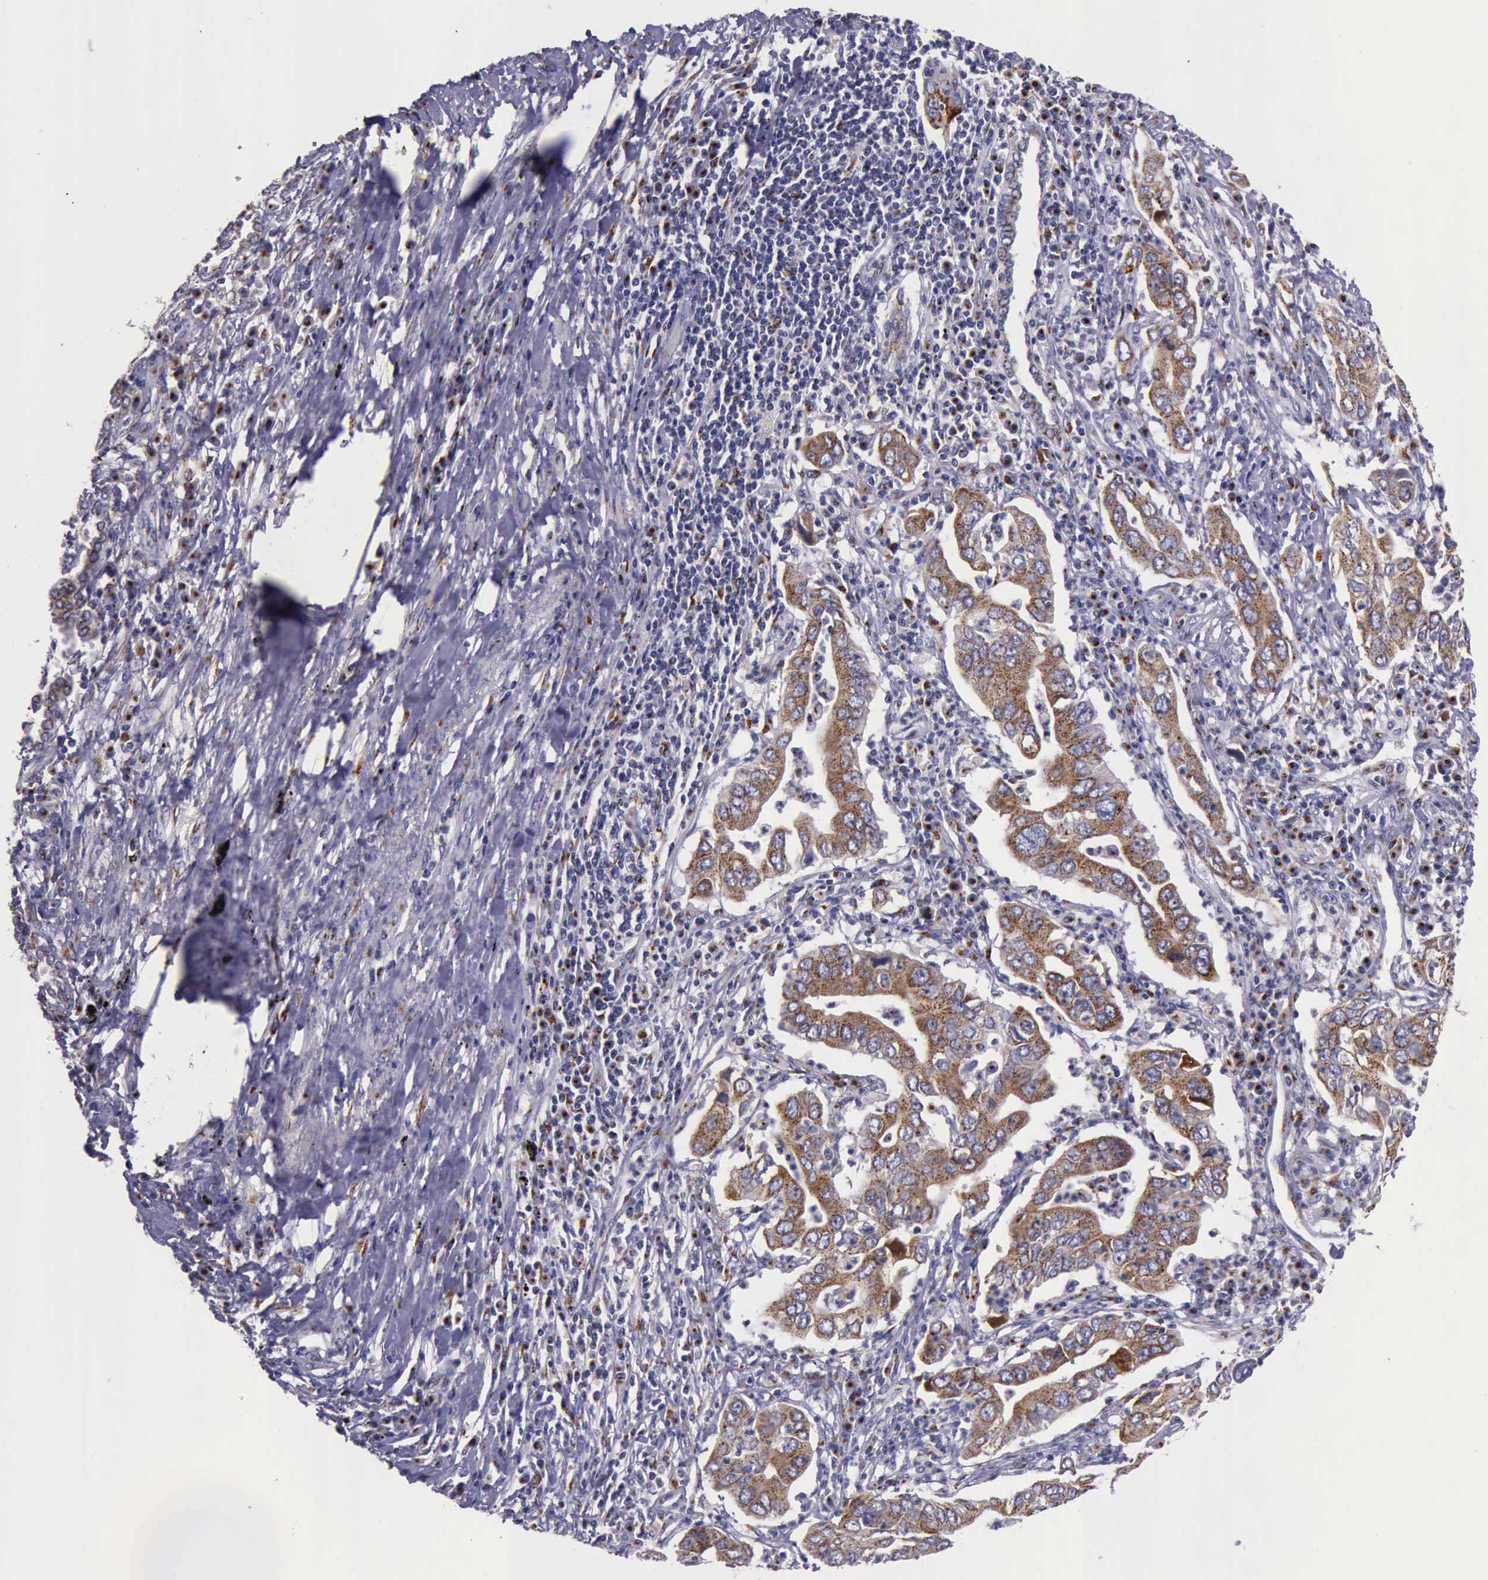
{"staining": {"intensity": "strong", "quantity": ">75%", "location": "cytoplasmic/membranous"}, "tissue": "lung cancer", "cell_type": "Tumor cells", "image_type": "cancer", "snomed": [{"axis": "morphology", "description": "Adenocarcinoma, NOS"}, {"axis": "topography", "description": "Lung"}], "caption": "High-magnification brightfield microscopy of lung cancer (adenocarcinoma) stained with DAB (brown) and counterstained with hematoxylin (blue). tumor cells exhibit strong cytoplasmic/membranous staining is seen in about>75% of cells. The staining was performed using DAB (3,3'-diaminobenzidine), with brown indicating positive protein expression. Nuclei are stained blue with hematoxylin.", "gene": "GOLGA5", "patient": {"sex": "male", "age": 48}}